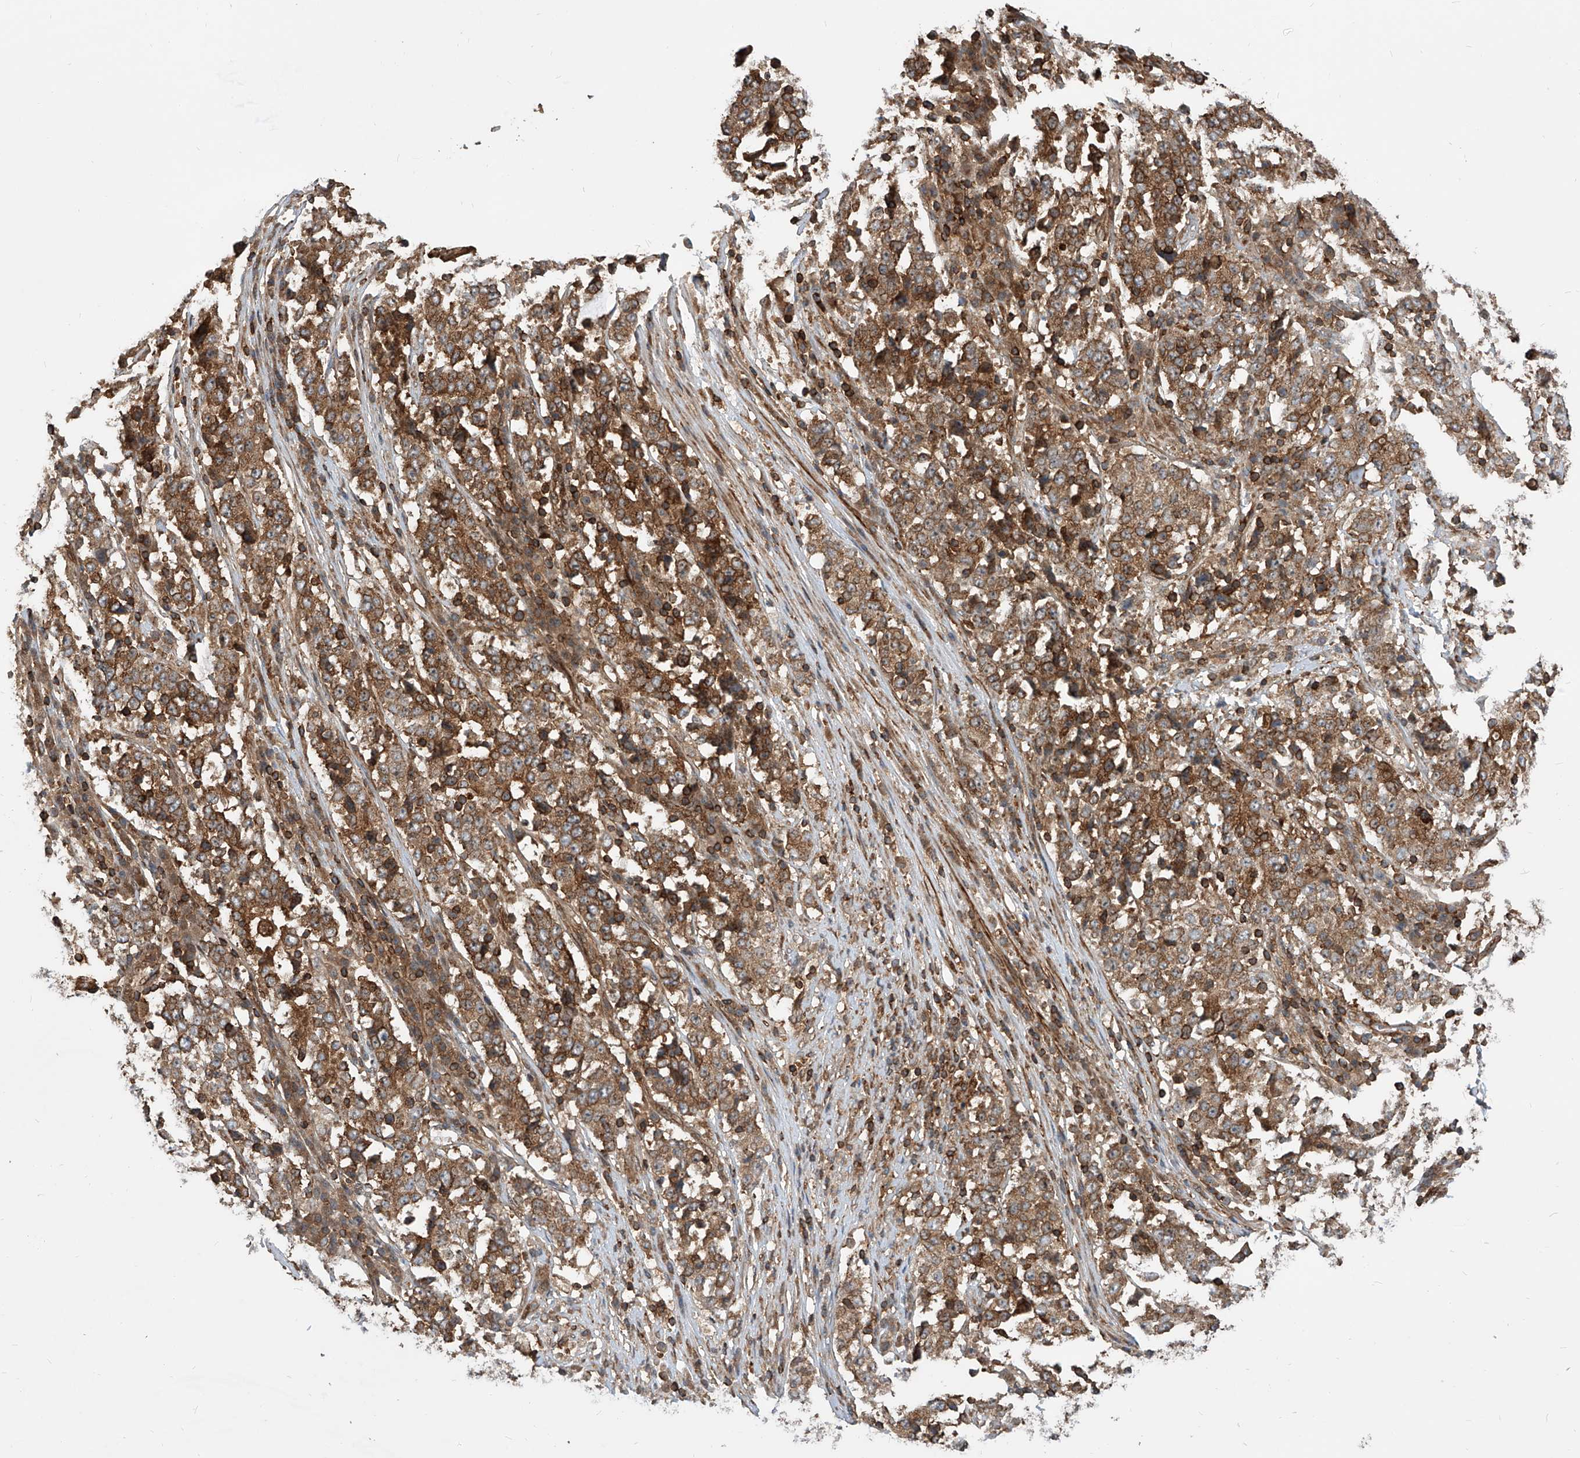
{"staining": {"intensity": "moderate", "quantity": ">75%", "location": "cytoplasmic/membranous"}, "tissue": "stomach cancer", "cell_type": "Tumor cells", "image_type": "cancer", "snomed": [{"axis": "morphology", "description": "Adenocarcinoma, NOS"}, {"axis": "topography", "description": "Stomach"}], "caption": "A brown stain shows moderate cytoplasmic/membranous positivity of a protein in human stomach cancer (adenocarcinoma) tumor cells.", "gene": "MAGED2", "patient": {"sex": "male", "age": 59}}